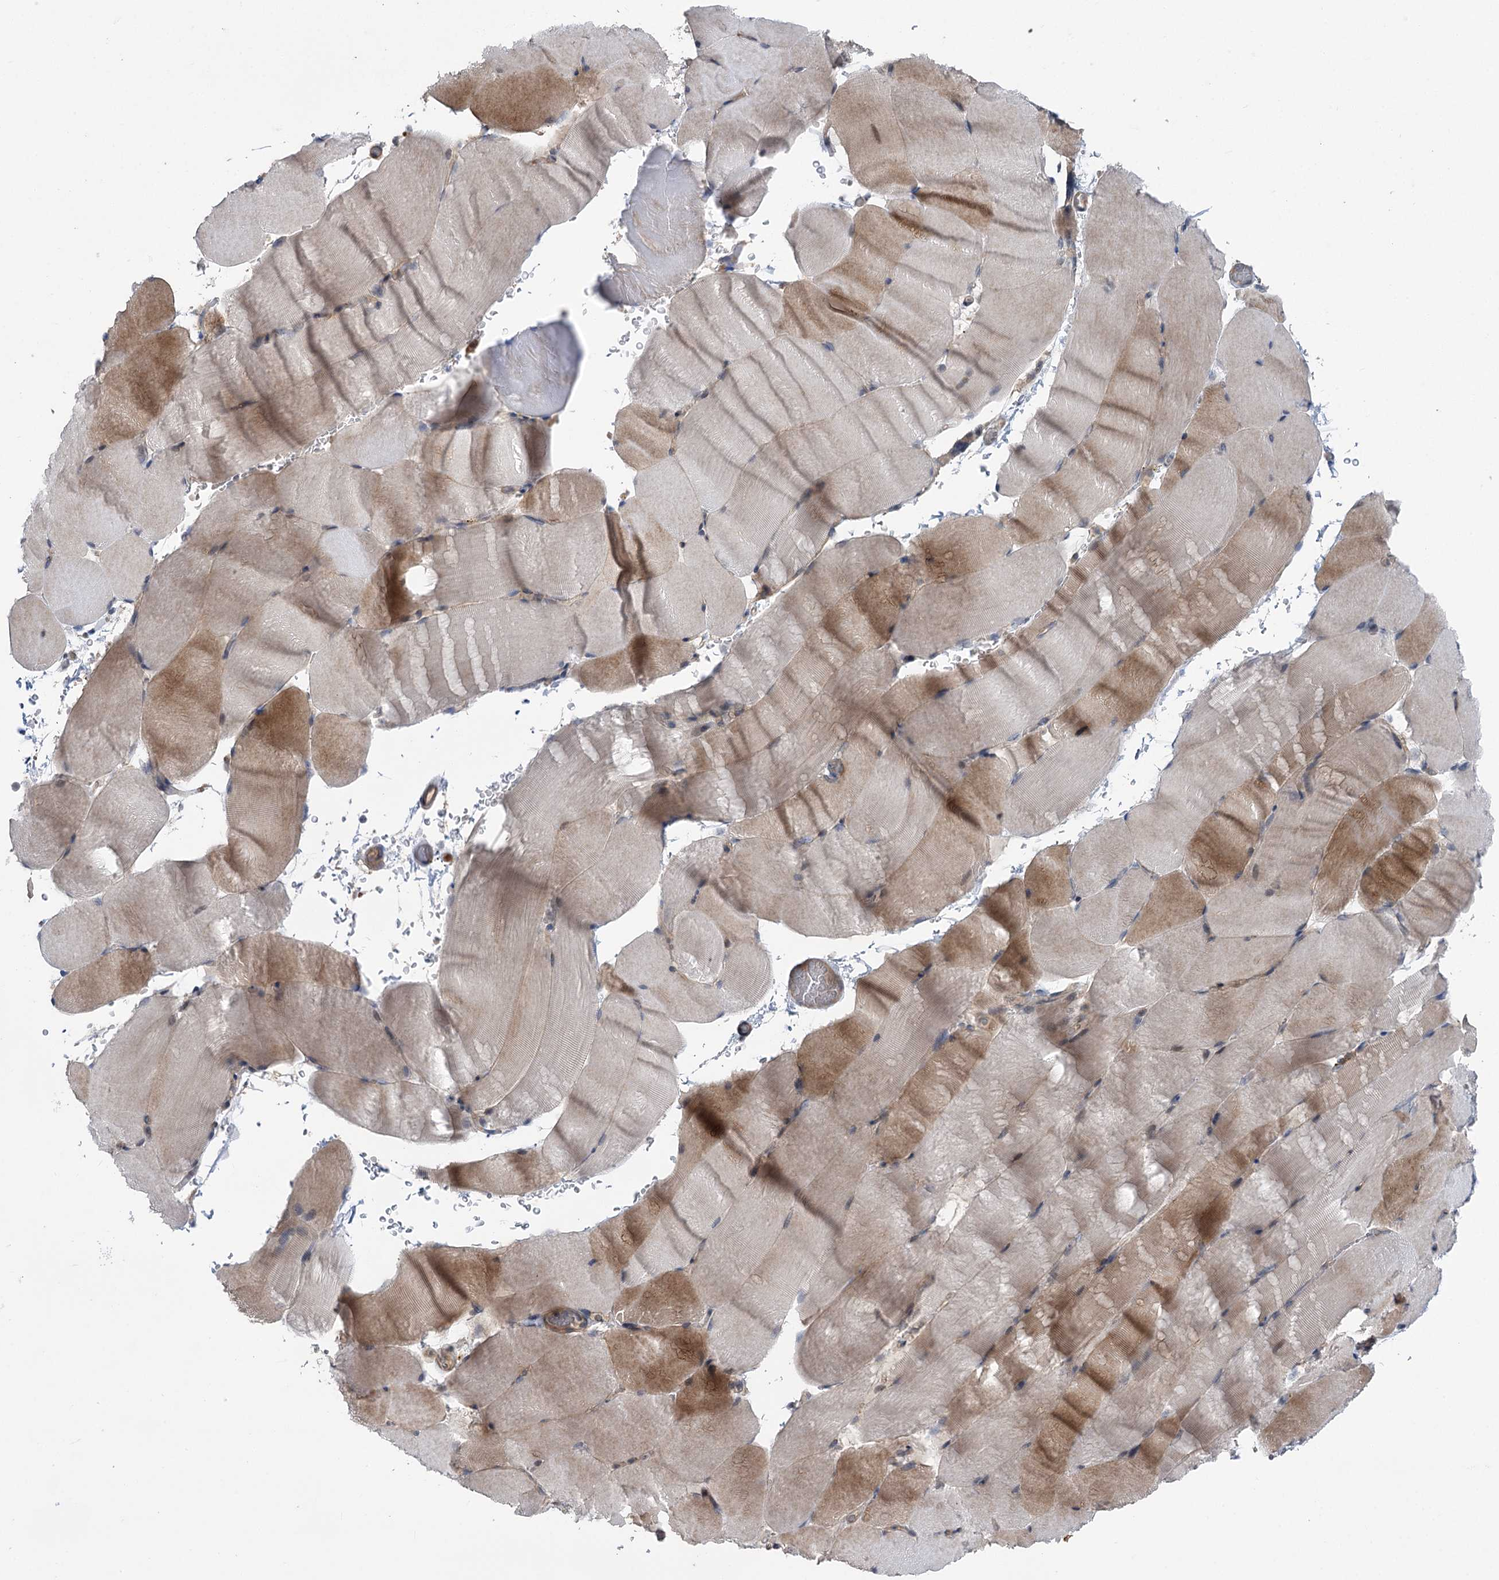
{"staining": {"intensity": "moderate", "quantity": "<25%", "location": "cytoplasmic/membranous,nuclear"}, "tissue": "skeletal muscle", "cell_type": "Myocytes", "image_type": "normal", "snomed": [{"axis": "morphology", "description": "Normal tissue, NOS"}, {"axis": "topography", "description": "Skeletal muscle"}, {"axis": "topography", "description": "Parathyroid gland"}], "caption": "Skeletal muscle stained for a protein (brown) exhibits moderate cytoplasmic/membranous,nuclear positive staining in approximately <25% of myocytes.", "gene": "STX6", "patient": {"sex": "female", "age": 37}}